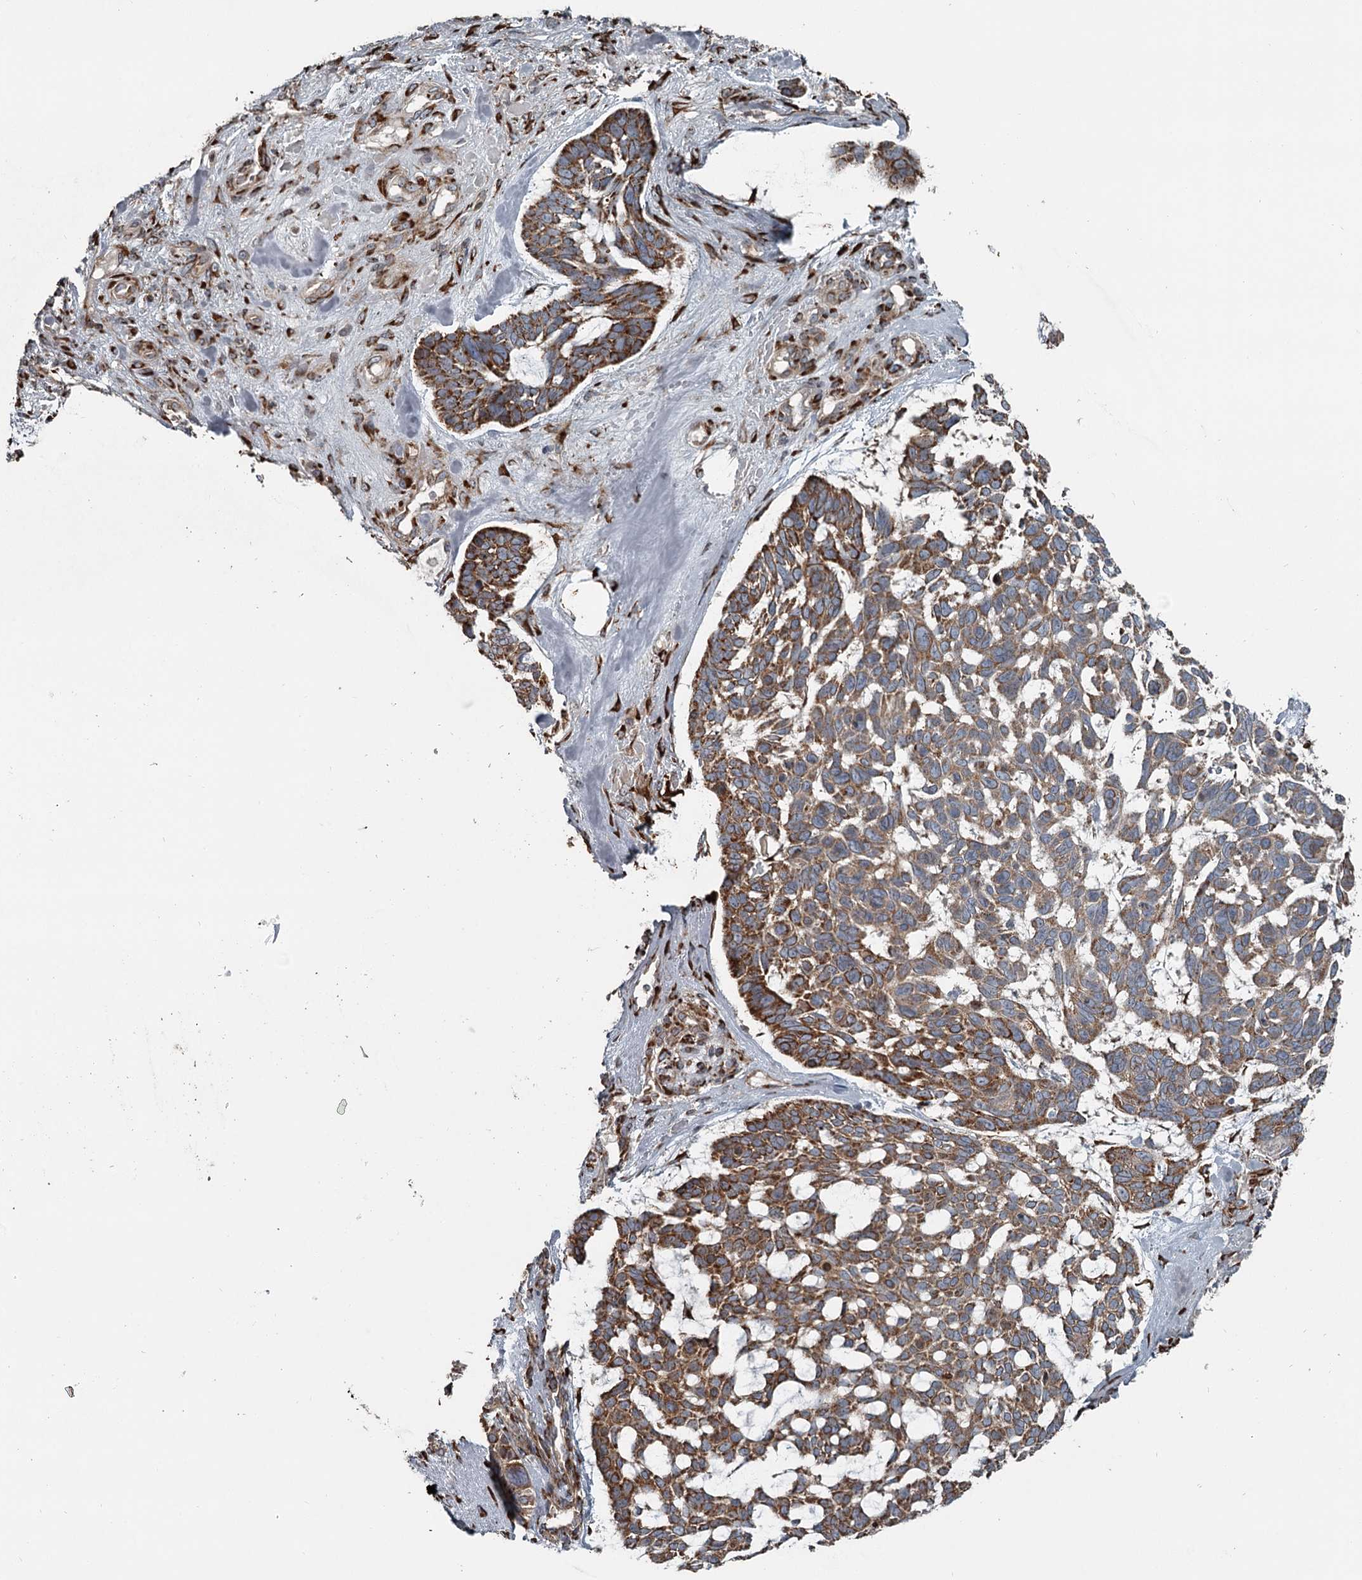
{"staining": {"intensity": "moderate", "quantity": ">75%", "location": "cytoplasmic/membranous"}, "tissue": "skin cancer", "cell_type": "Tumor cells", "image_type": "cancer", "snomed": [{"axis": "morphology", "description": "Basal cell carcinoma"}, {"axis": "topography", "description": "Skin"}], "caption": "IHC of skin cancer (basal cell carcinoma) exhibits medium levels of moderate cytoplasmic/membranous expression in approximately >75% of tumor cells.", "gene": "RASSF8", "patient": {"sex": "male", "age": 88}}